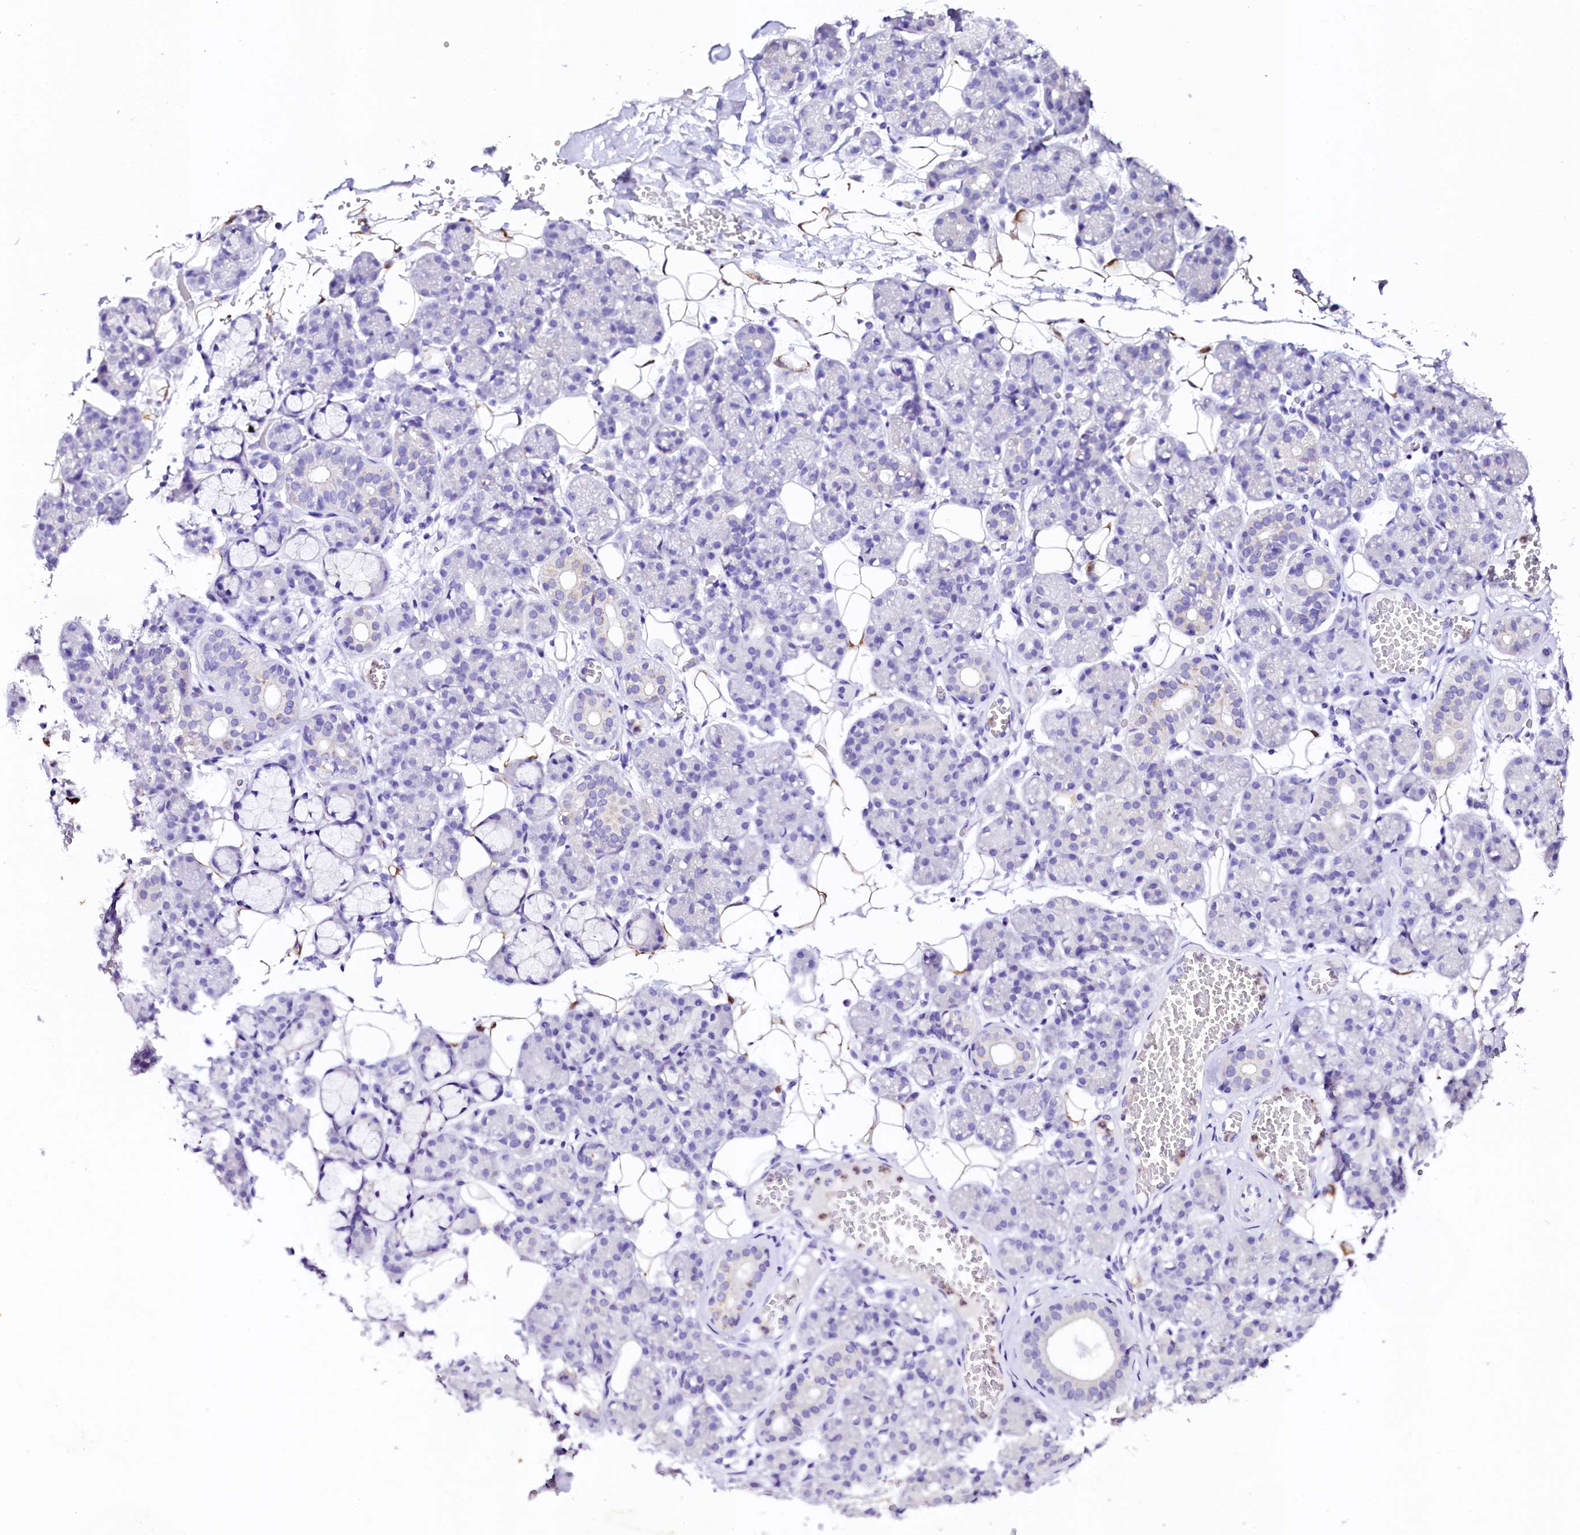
{"staining": {"intensity": "negative", "quantity": "none", "location": "none"}, "tissue": "salivary gland", "cell_type": "Glandular cells", "image_type": "normal", "snomed": [{"axis": "morphology", "description": "Normal tissue, NOS"}, {"axis": "topography", "description": "Salivary gland"}], "caption": "Immunohistochemistry (IHC) image of unremarkable salivary gland: human salivary gland stained with DAB (3,3'-diaminobenzidine) reveals no significant protein staining in glandular cells.", "gene": "NAA16", "patient": {"sex": "male", "age": 63}}